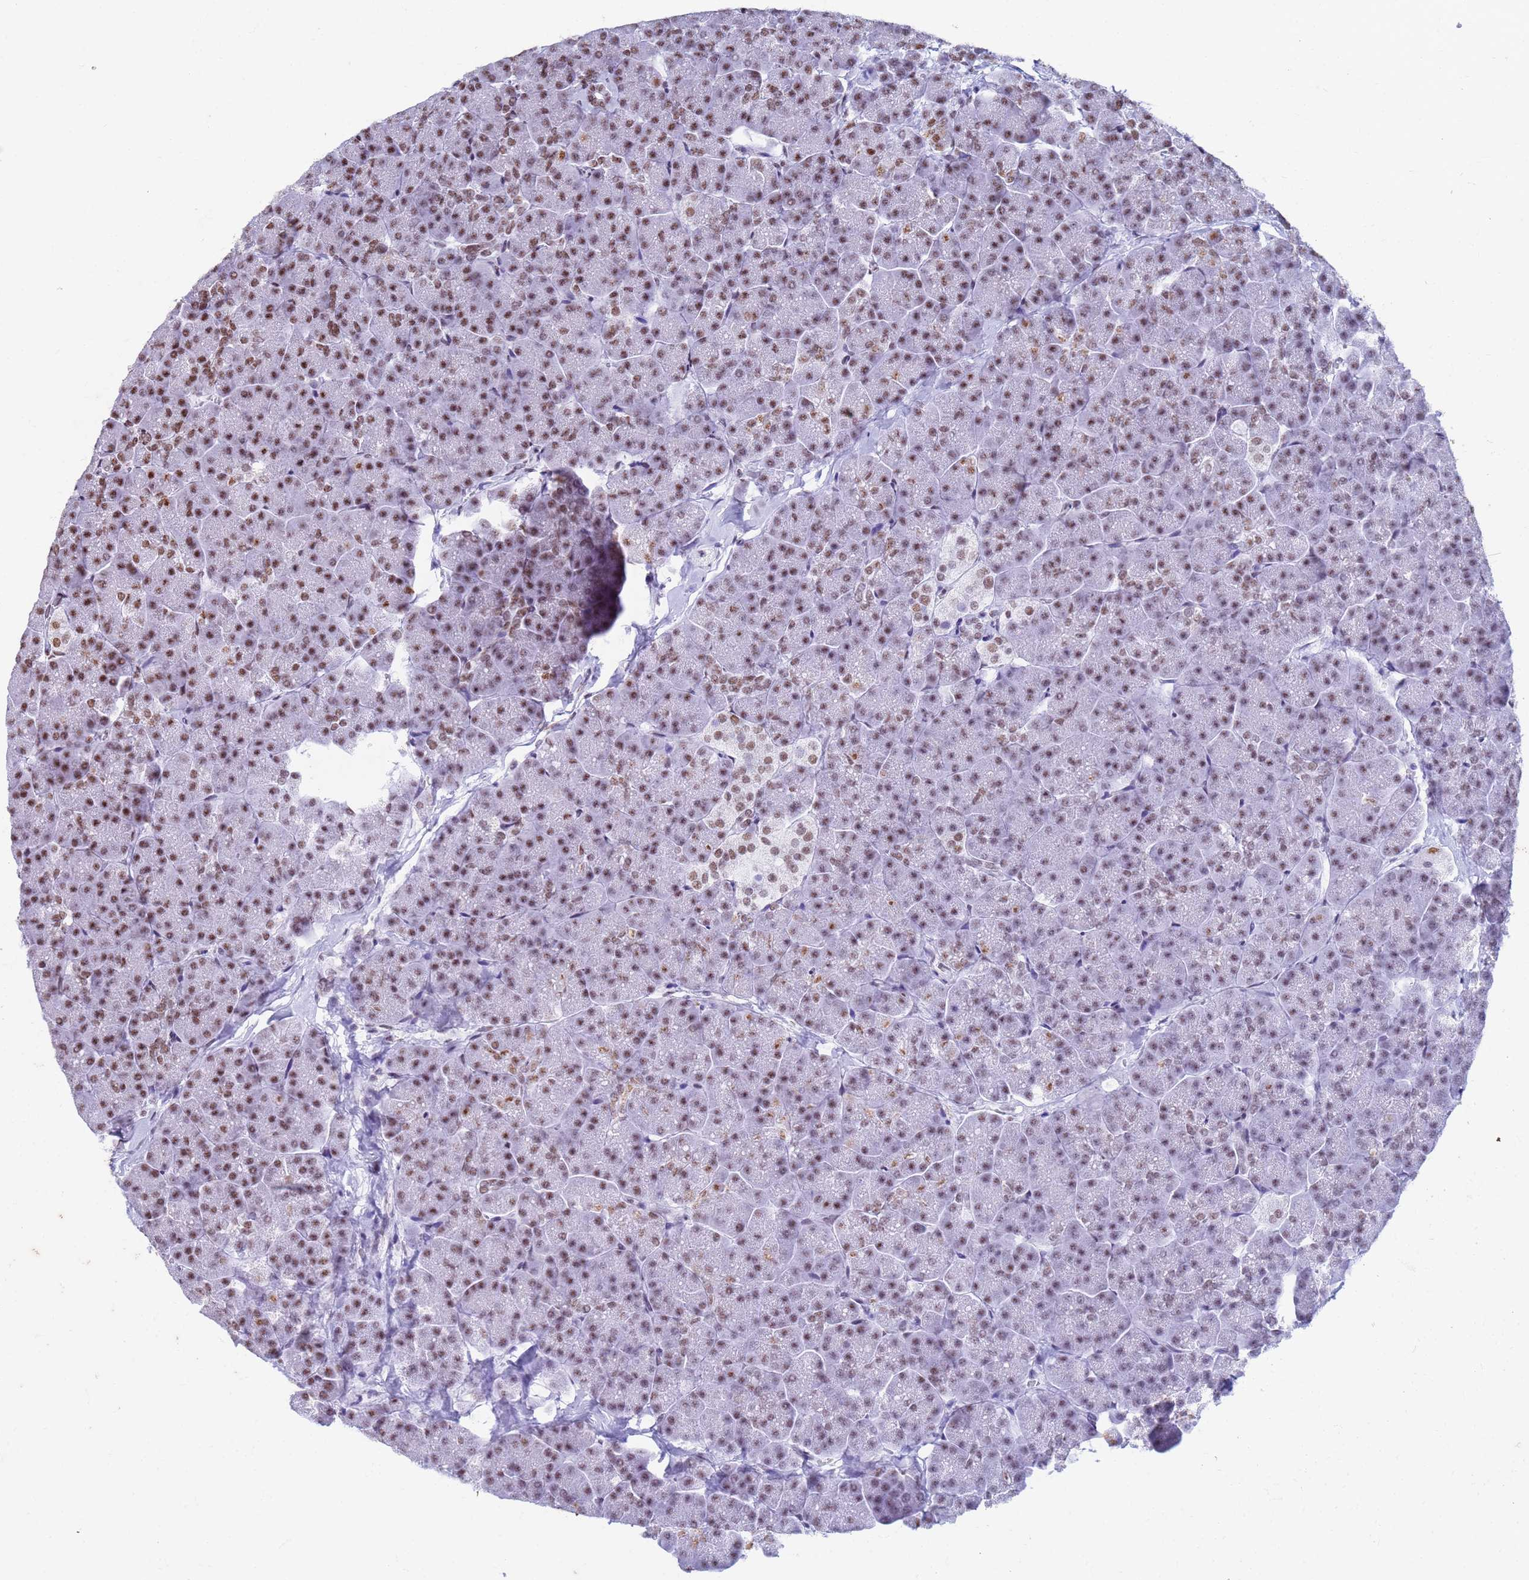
{"staining": {"intensity": "moderate", "quantity": ">75%", "location": "nuclear"}, "tissue": "pancreas", "cell_type": "Exocrine glandular cells", "image_type": "normal", "snomed": [{"axis": "morphology", "description": "Normal tissue, NOS"}, {"axis": "topography", "description": "Pancreas"}, {"axis": "topography", "description": "Peripheral nerve tissue"}], "caption": "Human pancreas stained with a brown dye shows moderate nuclear positive expression in approximately >75% of exocrine glandular cells.", "gene": "FAM170B", "patient": {"sex": "male", "age": 54}}